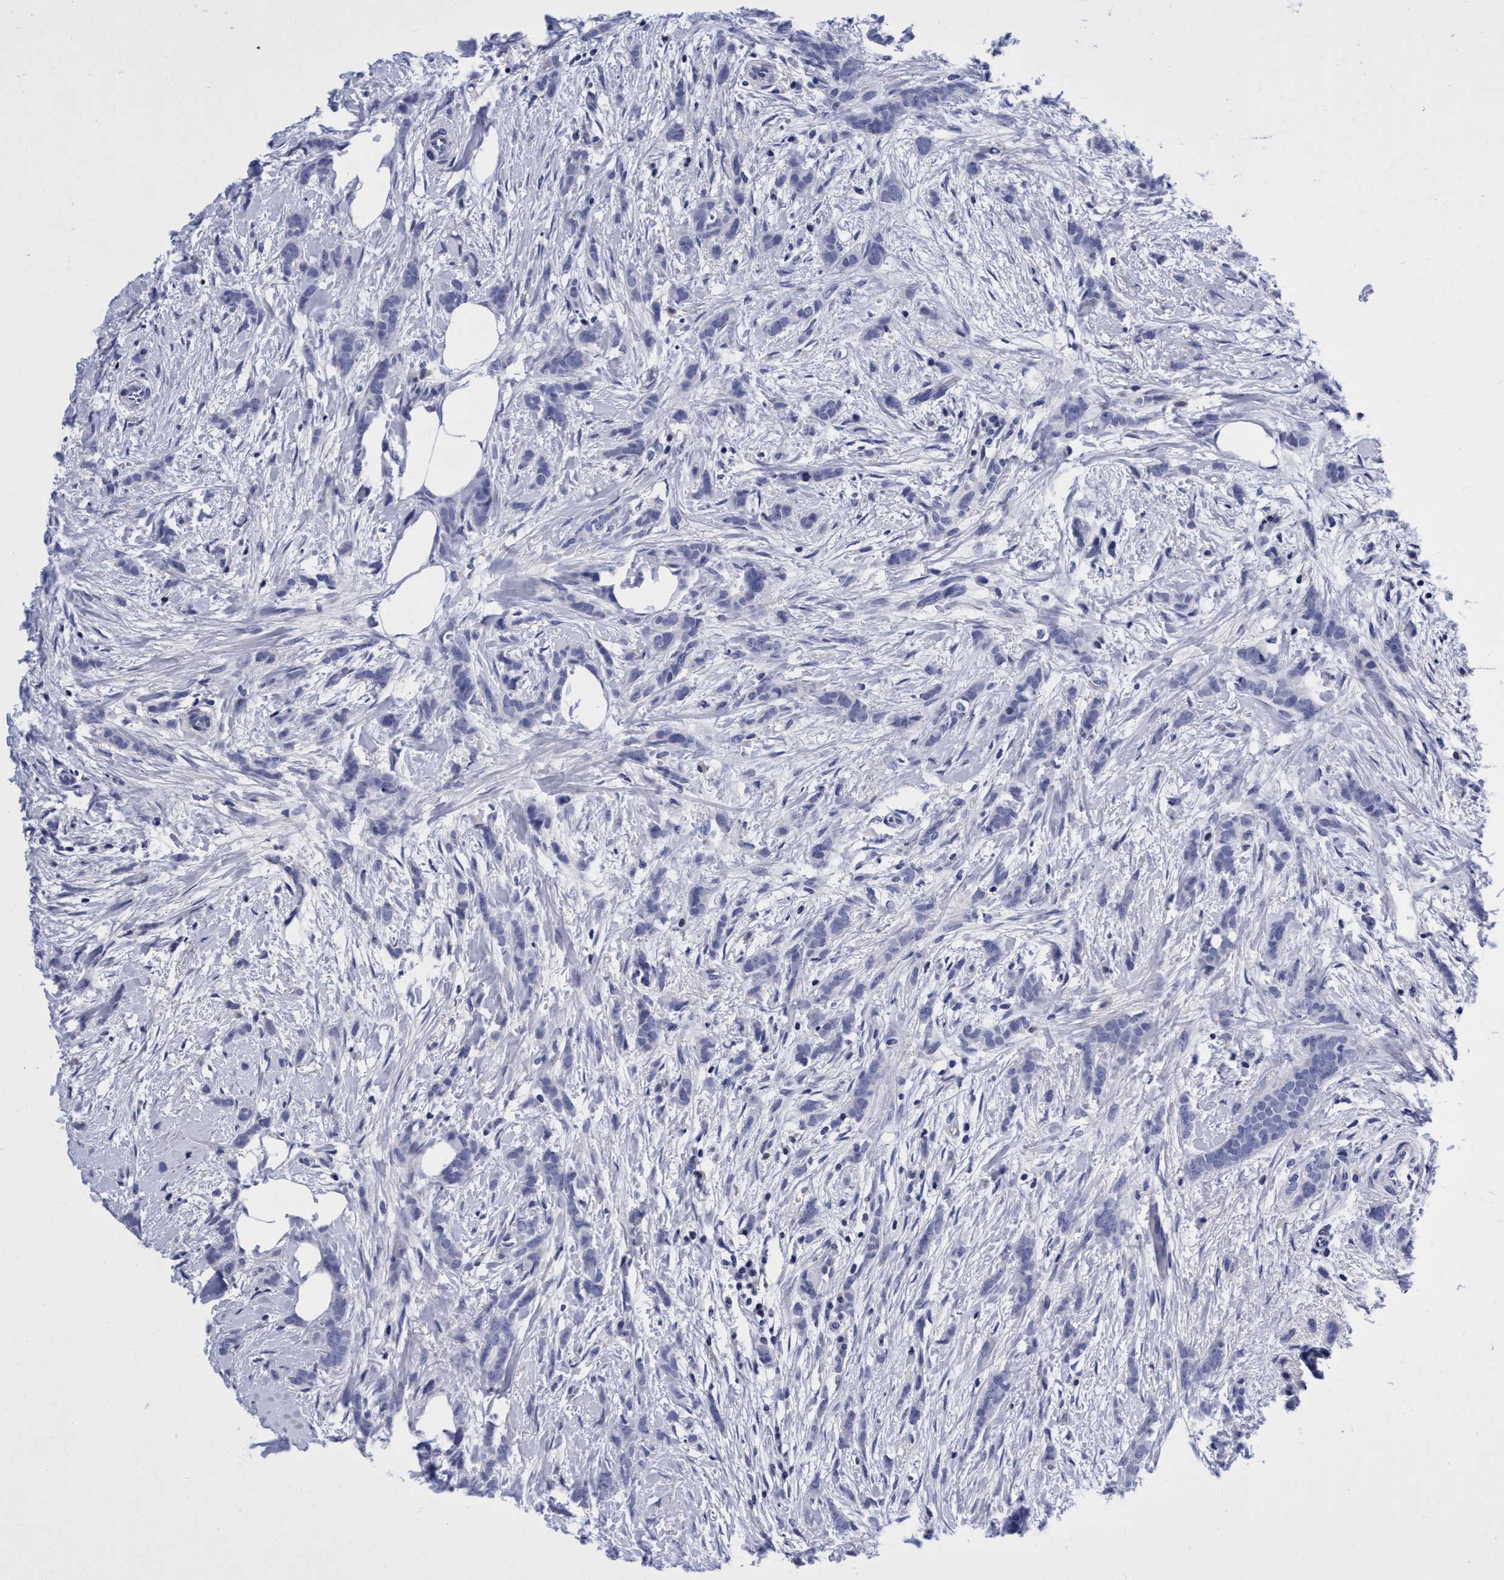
{"staining": {"intensity": "negative", "quantity": "none", "location": "none"}, "tissue": "breast cancer", "cell_type": "Tumor cells", "image_type": "cancer", "snomed": [{"axis": "morphology", "description": "Lobular carcinoma, in situ"}, {"axis": "morphology", "description": "Lobular carcinoma"}, {"axis": "topography", "description": "Breast"}], "caption": "Immunohistochemistry (IHC) of human breast lobular carcinoma reveals no staining in tumor cells. (DAB (3,3'-diaminobenzidine) immunohistochemistry (IHC) with hematoxylin counter stain).", "gene": "PLPPR1", "patient": {"sex": "female", "age": 41}}